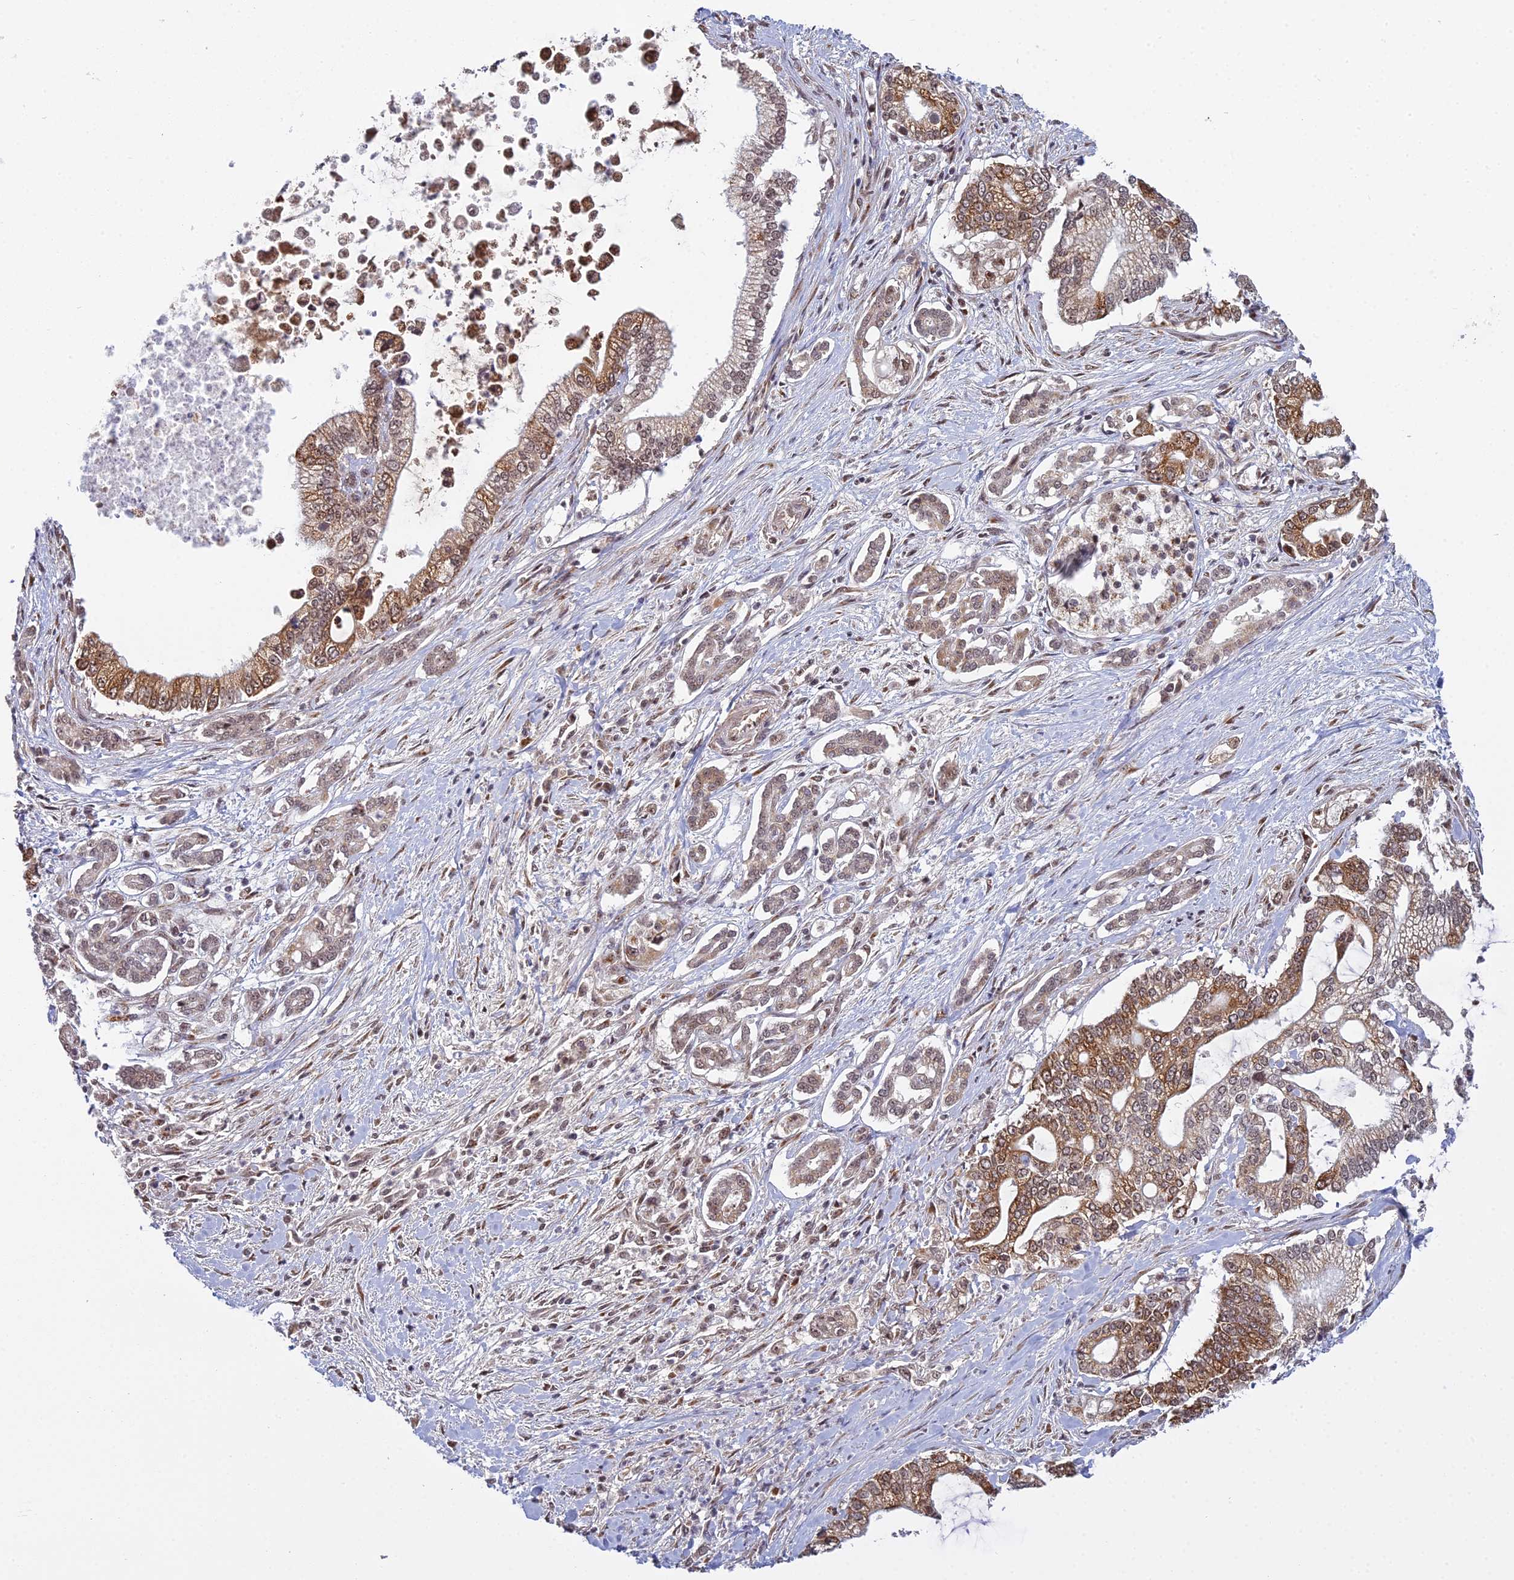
{"staining": {"intensity": "moderate", "quantity": ">75%", "location": "cytoplasmic/membranous,nuclear"}, "tissue": "pancreatic cancer", "cell_type": "Tumor cells", "image_type": "cancer", "snomed": [{"axis": "morphology", "description": "Adenocarcinoma, NOS"}, {"axis": "topography", "description": "Pancreas"}], "caption": "This is a histology image of IHC staining of adenocarcinoma (pancreatic), which shows moderate positivity in the cytoplasmic/membranous and nuclear of tumor cells.", "gene": "MEOX1", "patient": {"sex": "male", "age": 69}}